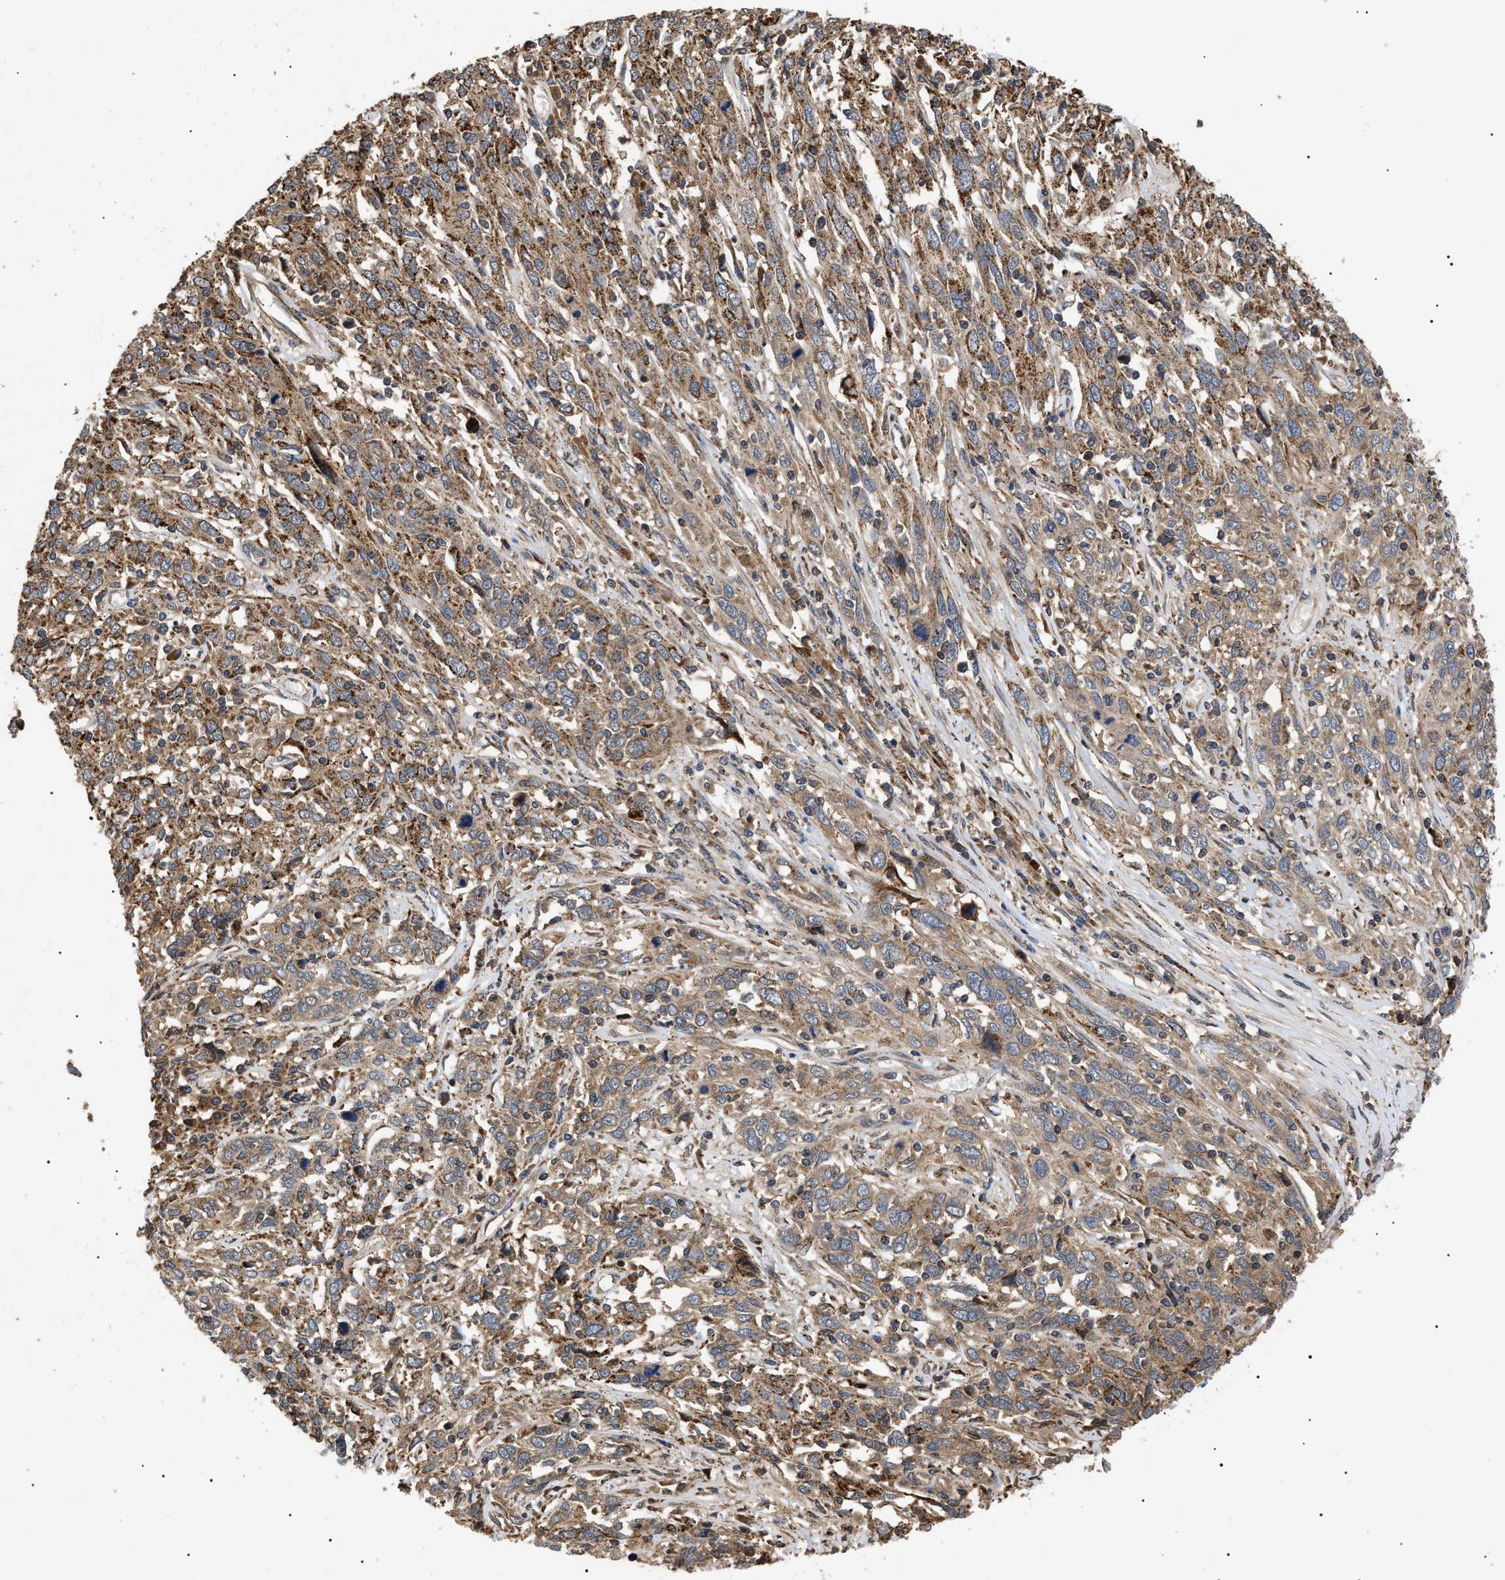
{"staining": {"intensity": "moderate", "quantity": ">75%", "location": "cytoplasmic/membranous"}, "tissue": "cervical cancer", "cell_type": "Tumor cells", "image_type": "cancer", "snomed": [{"axis": "morphology", "description": "Squamous cell carcinoma, NOS"}, {"axis": "topography", "description": "Cervix"}], "caption": "This image displays cervical cancer (squamous cell carcinoma) stained with immunohistochemistry (IHC) to label a protein in brown. The cytoplasmic/membranous of tumor cells show moderate positivity for the protein. Nuclei are counter-stained blue.", "gene": "ASTL", "patient": {"sex": "female", "age": 46}}